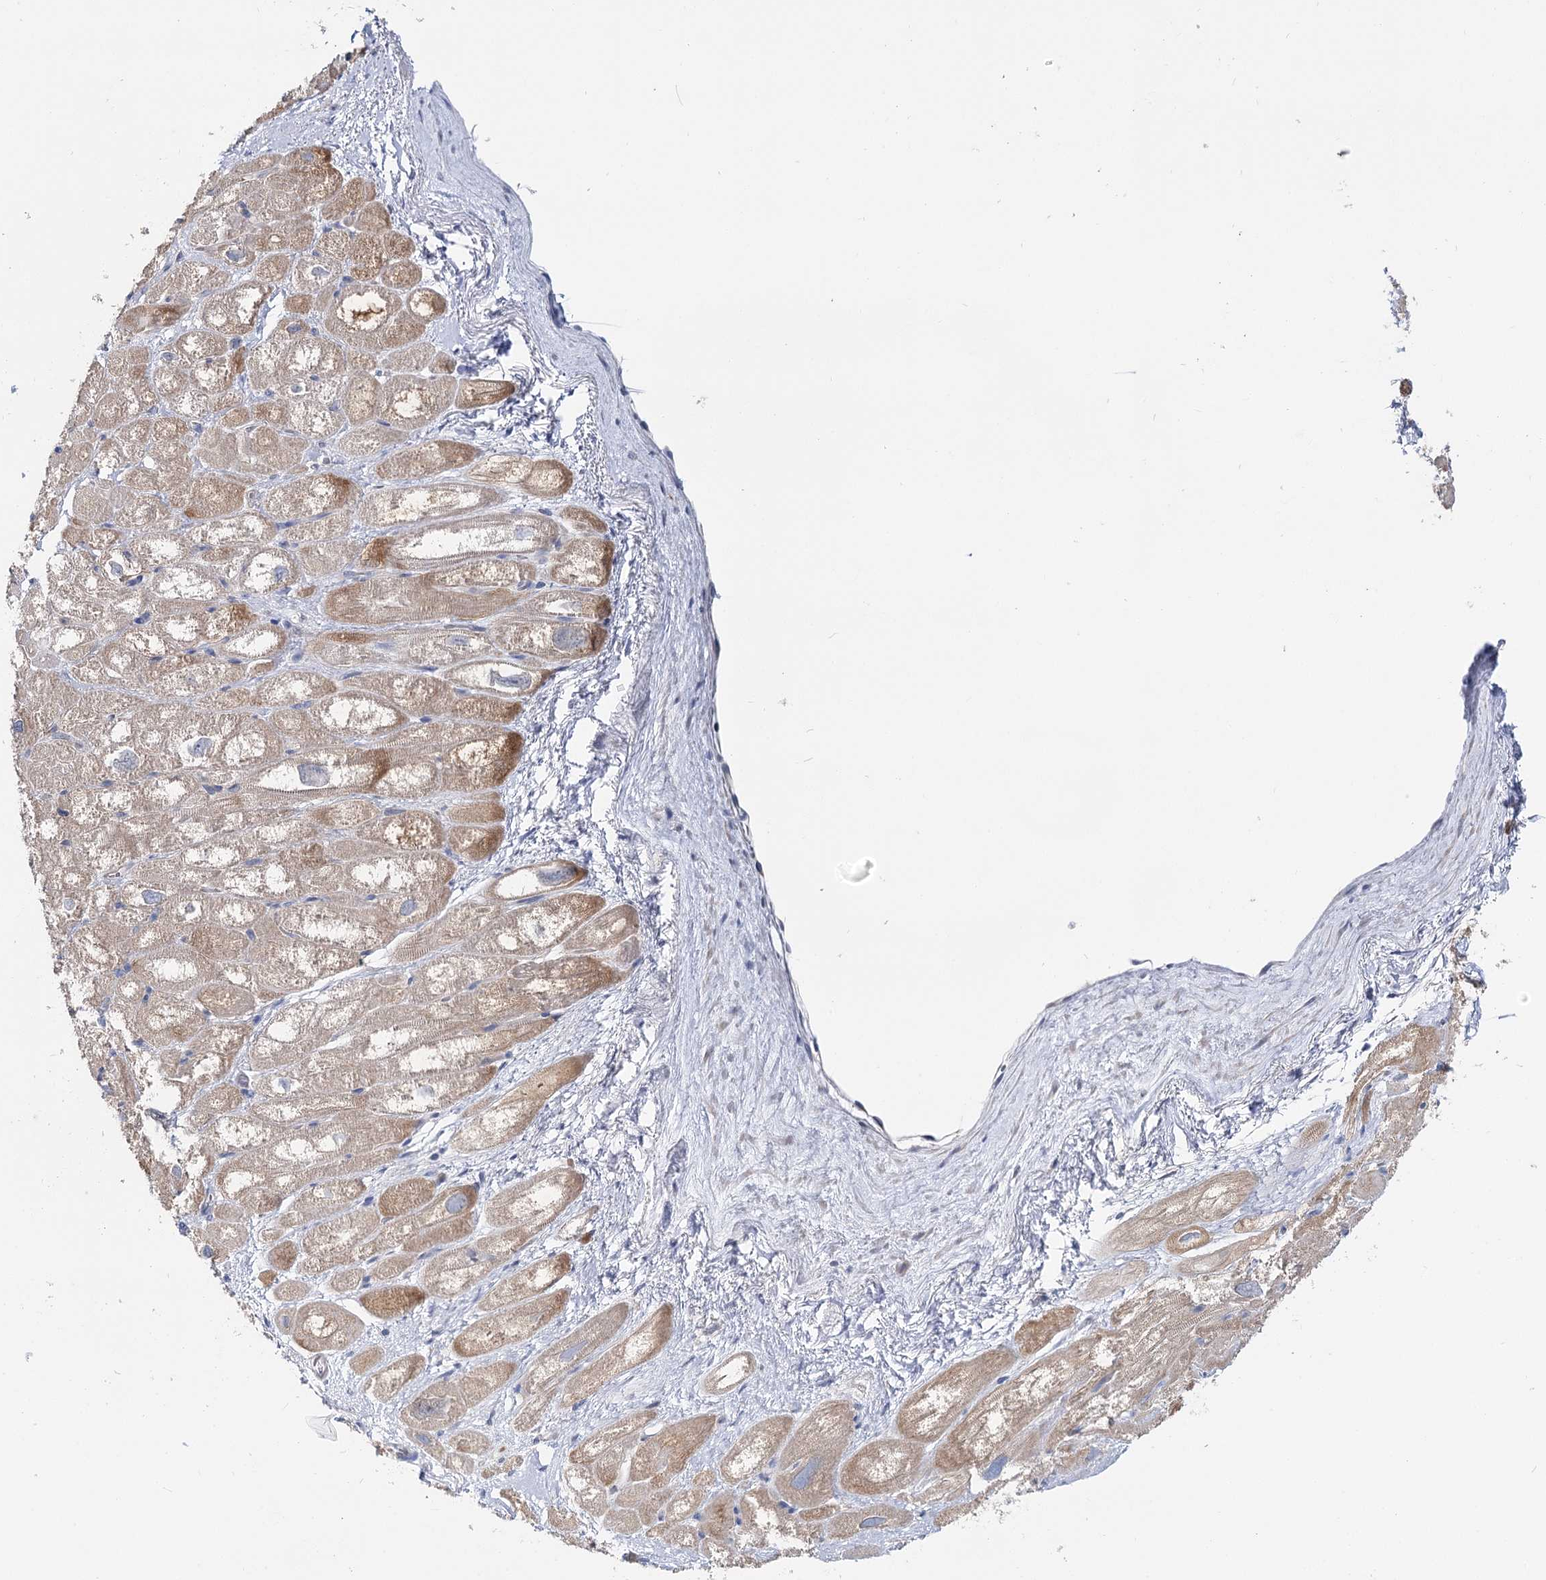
{"staining": {"intensity": "moderate", "quantity": "<25%", "location": "cytoplasmic/membranous"}, "tissue": "heart muscle", "cell_type": "Cardiomyocytes", "image_type": "normal", "snomed": [{"axis": "morphology", "description": "Normal tissue, NOS"}, {"axis": "topography", "description": "Heart"}], "caption": "A histopathology image of heart muscle stained for a protein displays moderate cytoplasmic/membranous brown staining in cardiomyocytes. The protein of interest is stained brown, and the nuclei are stained in blue (DAB (3,3'-diaminobenzidine) IHC with brightfield microscopy, high magnification).", "gene": "UGP2", "patient": {"sex": "male", "age": 50}}